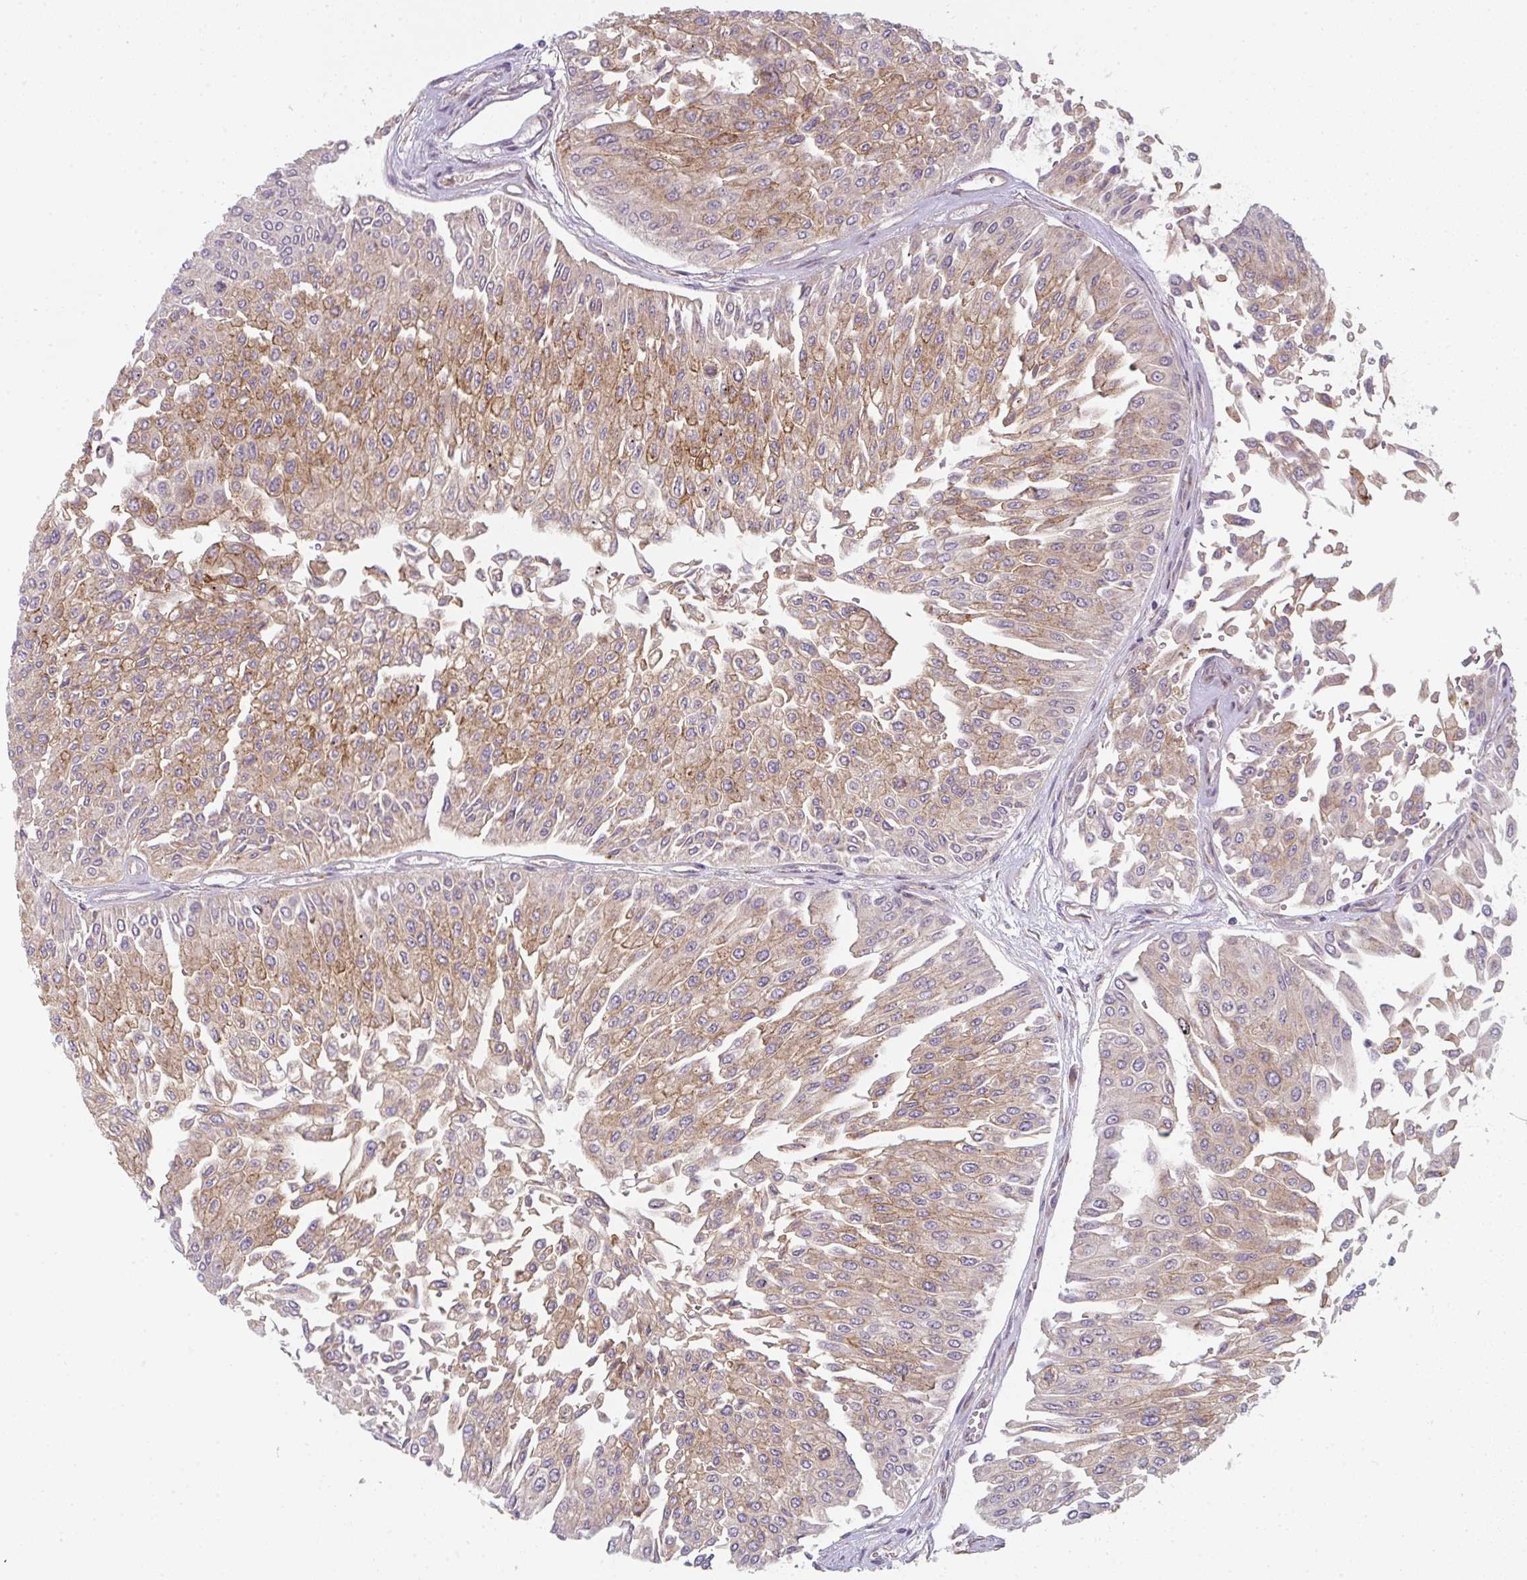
{"staining": {"intensity": "moderate", "quantity": ">75%", "location": "cytoplasmic/membranous"}, "tissue": "urothelial cancer", "cell_type": "Tumor cells", "image_type": "cancer", "snomed": [{"axis": "morphology", "description": "Urothelial carcinoma, Low grade"}, {"axis": "topography", "description": "Urinary bladder"}], "caption": "IHC photomicrograph of neoplastic tissue: urothelial cancer stained using immunohistochemistry exhibits medium levels of moderate protein expression localized specifically in the cytoplasmic/membranous of tumor cells, appearing as a cytoplasmic/membranous brown color.", "gene": "GVQW3", "patient": {"sex": "male", "age": 67}}